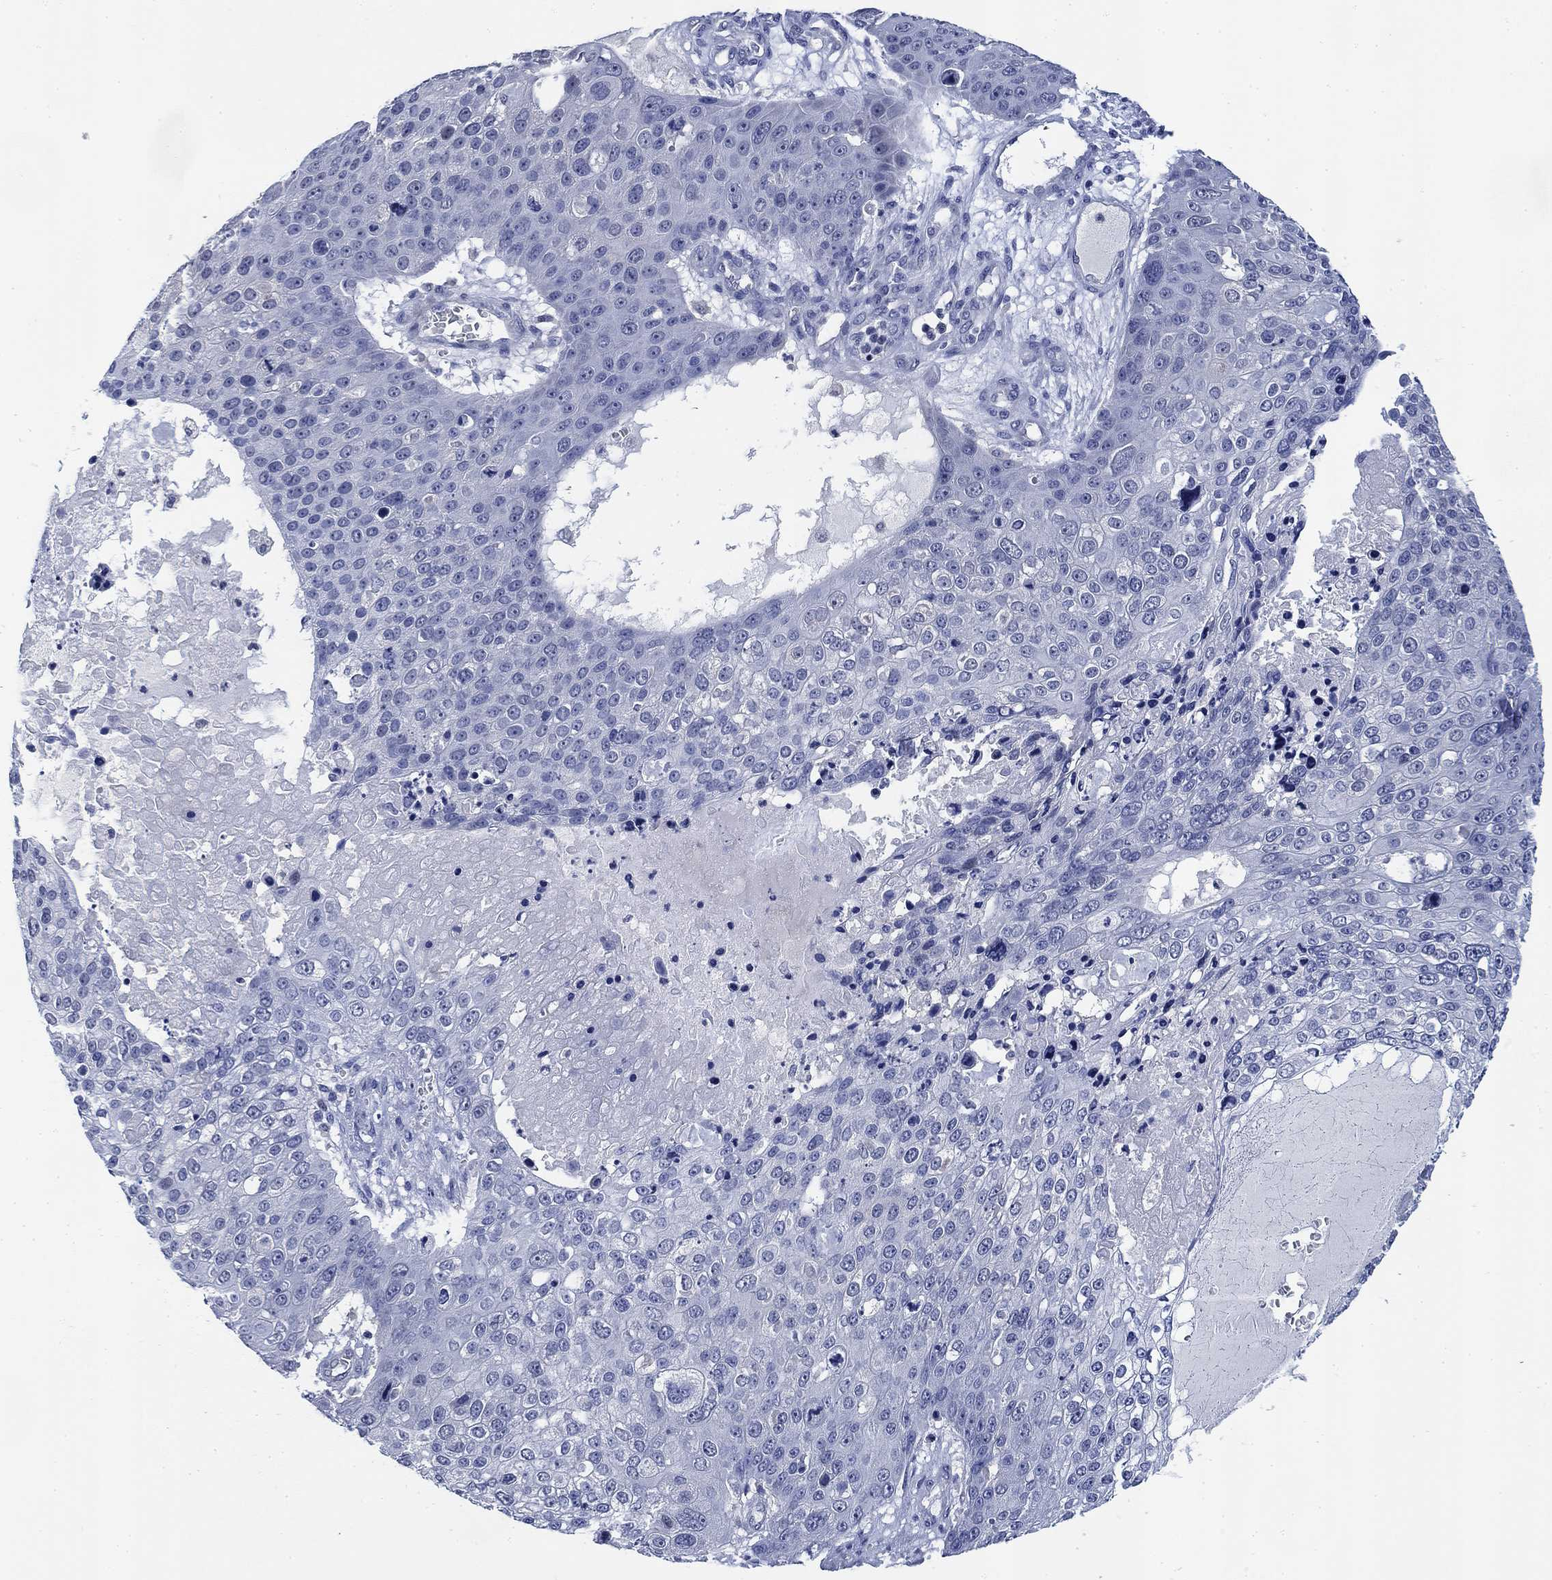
{"staining": {"intensity": "negative", "quantity": "none", "location": "none"}, "tissue": "skin cancer", "cell_type": "Tumor cells", "image_type": "cancer", "snomed": [{"axis": "morphology", "description": "Squamous cell carcinoma, NOS"}, {"axis": "topography", "description": "Skin"}], "caption": "The histopathology image displays no staining of tumor cells in squamous cell carcinoma (skin).", "gene": "DAZL", "patient": {"sex": "male", "age": 71}}